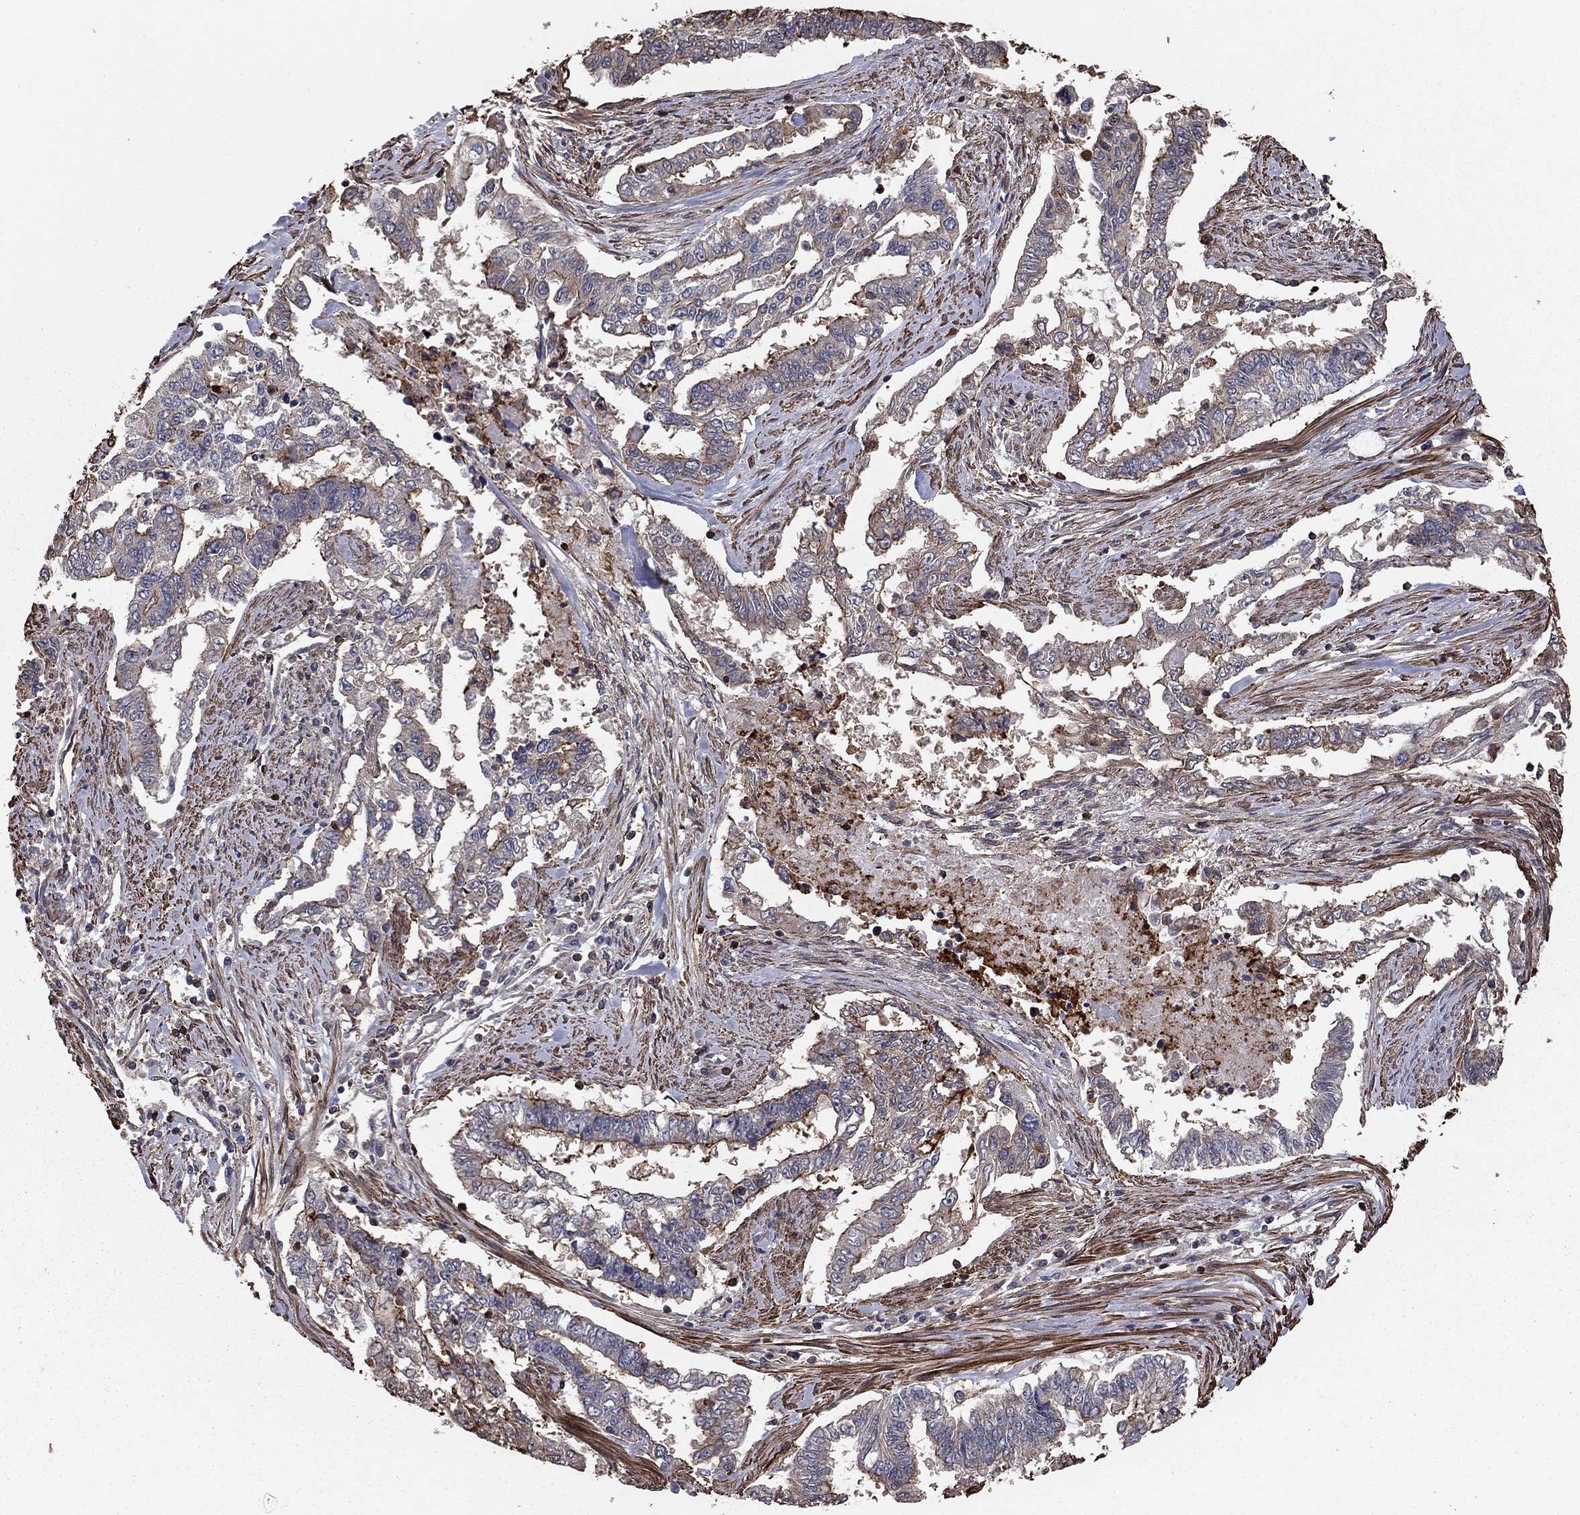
{"staining": {"intensity": "negative", "quantity": "none", "location": "none"}, "tissue": "endometrial cancer", "cell_type": "Tumor cells", "image_type": "cancer", "snomed": [{"axis": "morphology", "description": "Adenocarcinoma, NOS"}, {"axis": "topography", "description": "Uterus"}], "caption": "Tumor cells show no significant protein positivity in endometrial cancer.", "gene": "HABP4", "patient": {"sex": "female", "age": 59}}